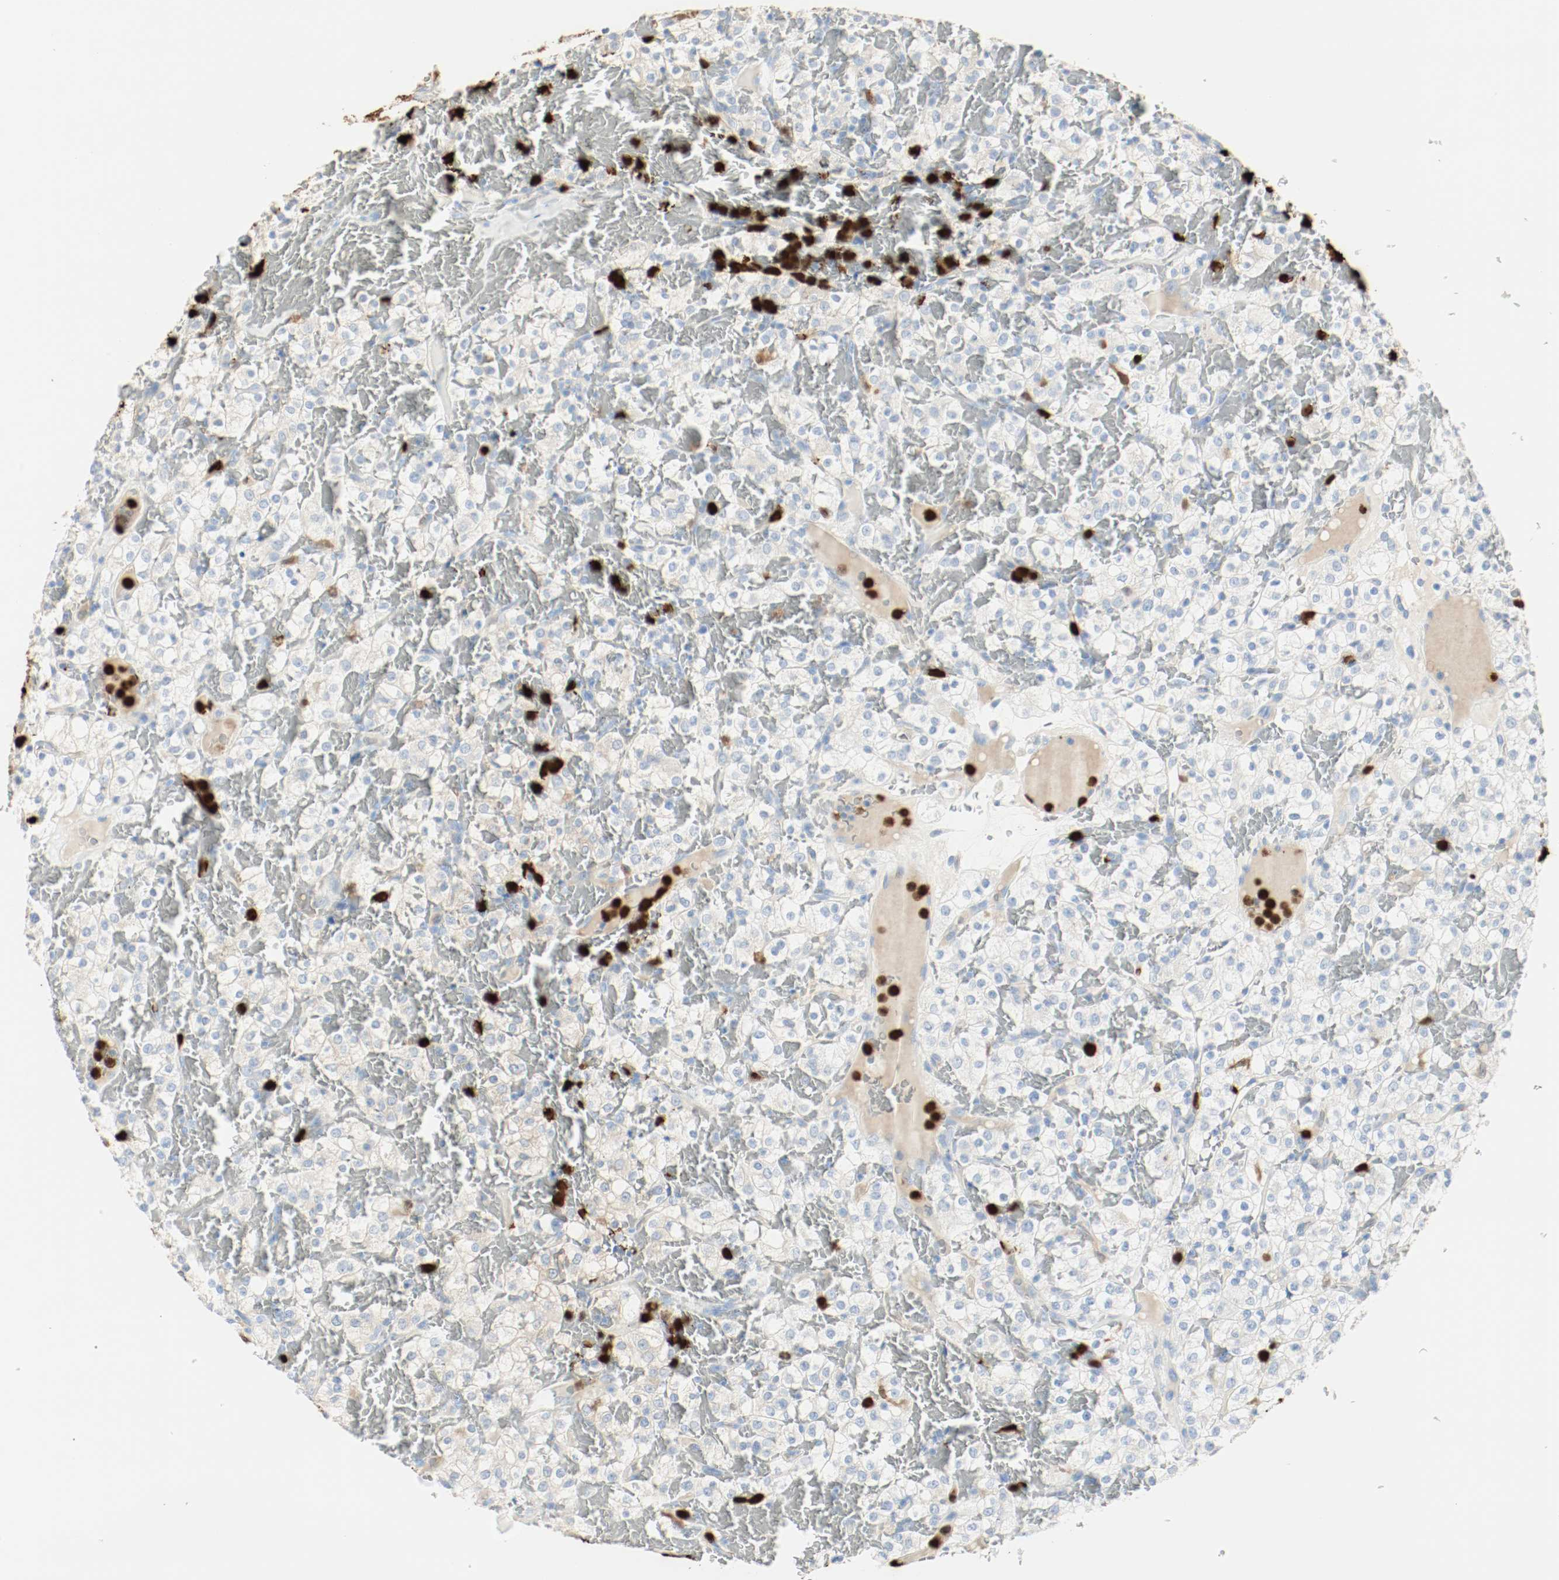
{"staining": {"intensity": "negative", "quantity": "none", "location": "none"}, "tissue": "renal cancer", "cell_type": "Tumor cells", "image_type": "cancer", "snomed": [{"axis": "morphology", "description": "Normal tissue, NOS"}, {"axis": "morphology", "description": "Adenocarcinoma, NOS"}, {"axis": "topography", "description": "Kidney"}], "caption": "The immunohistochemistry (IHC) micrograph has no significant staining in tumor cells of renal cancer (adenocarcinoma) tissue.", "gene": "S100A9", "patient": {"sex": "female", "age": 72}}